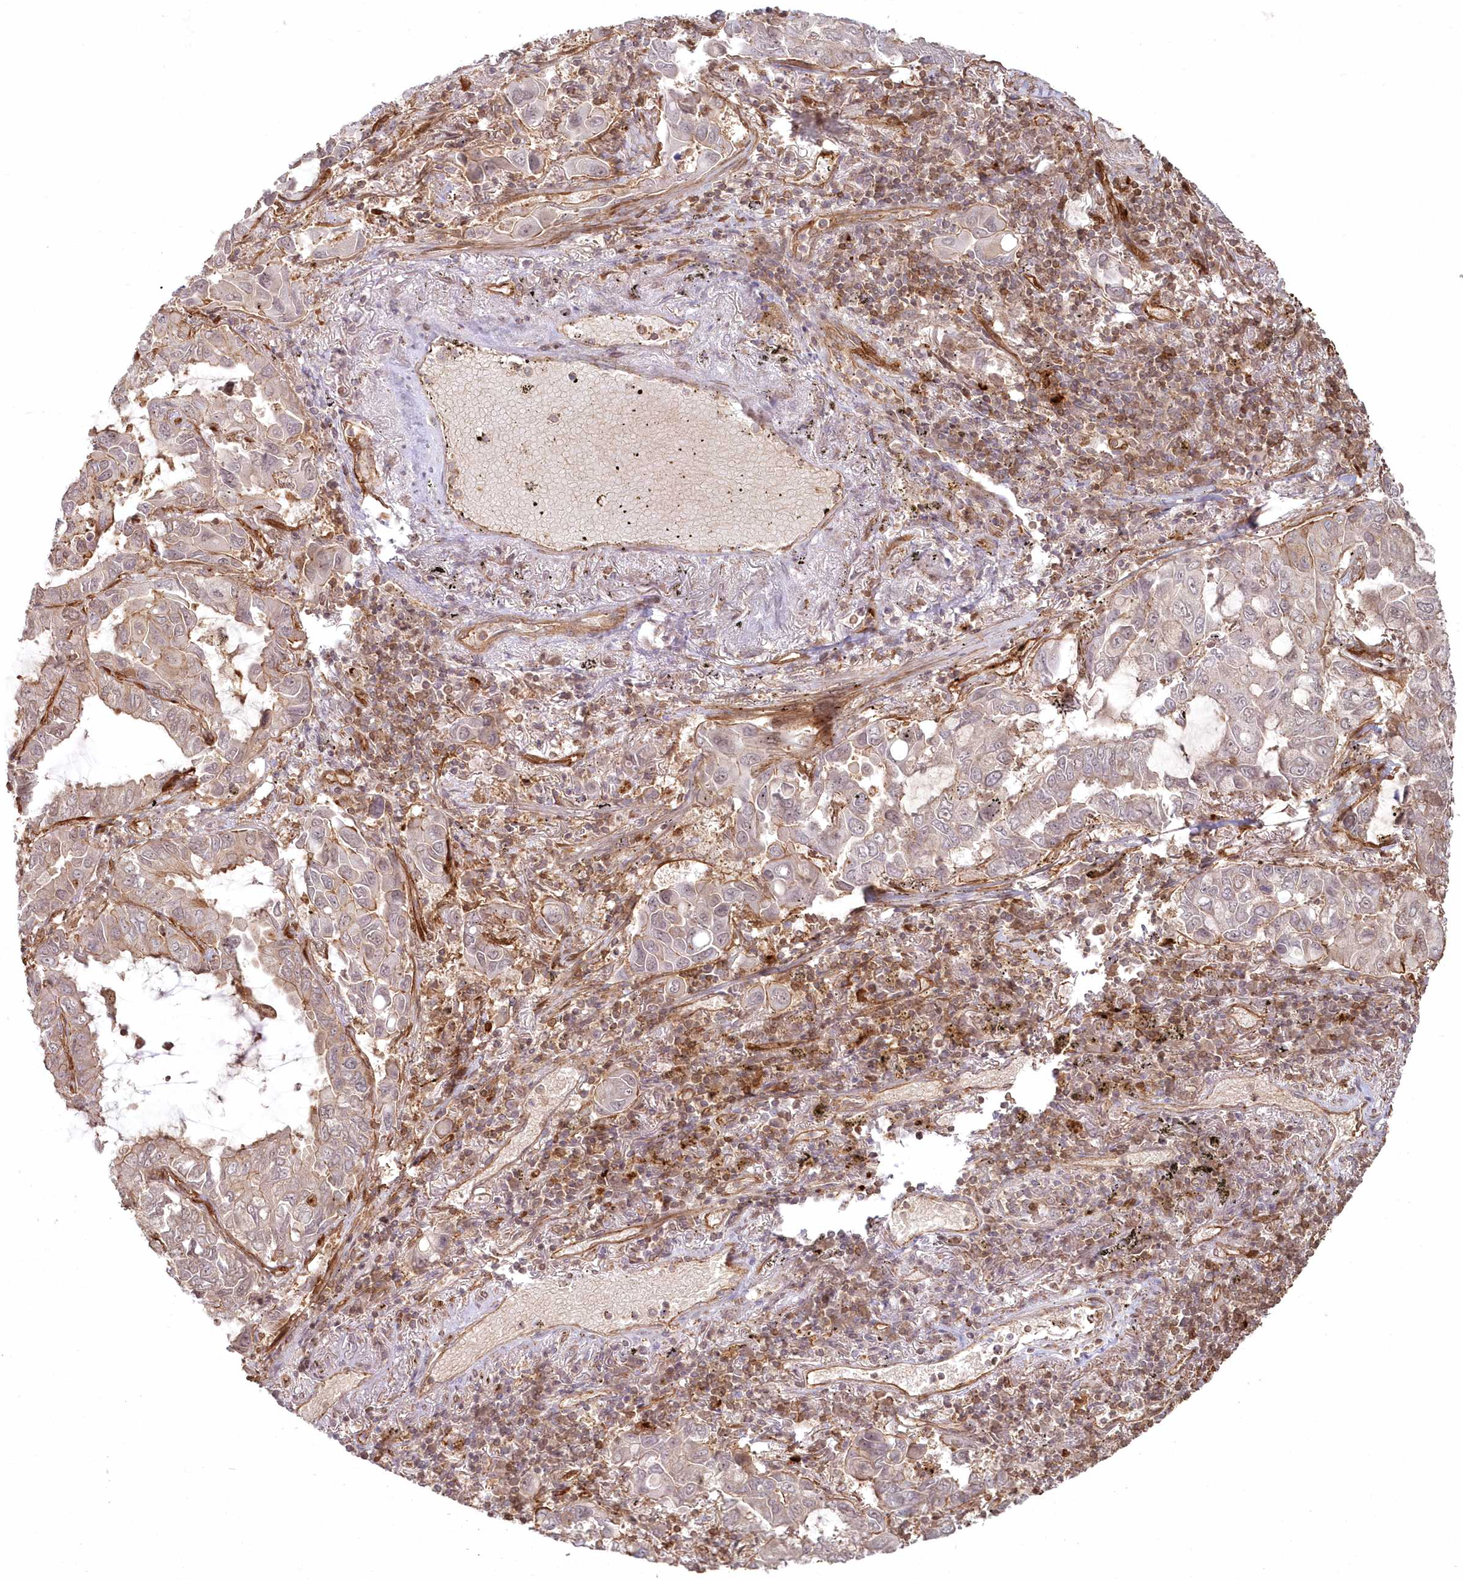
{"staining": {"intensity": "weak", "quantity": "25%-75%", "location": "cytoplasmic/membranous"}, "tissue": "lung cancer", "cell_type": "Tumor cells", "image_type": "cancer", "snomed": [{"axis": "morphology", "description": "Adenocarcinoma, NOS"}, {"axis": "topography", "description": "Lung"}], "caption": "Tumor cells demonstrate low levels of weak cytoplasmic/membranous expression in approximately 25%-75% of cells in lung cancer.", "gene": "RGCC", "patient": {"sex": "male", "age": 64}}